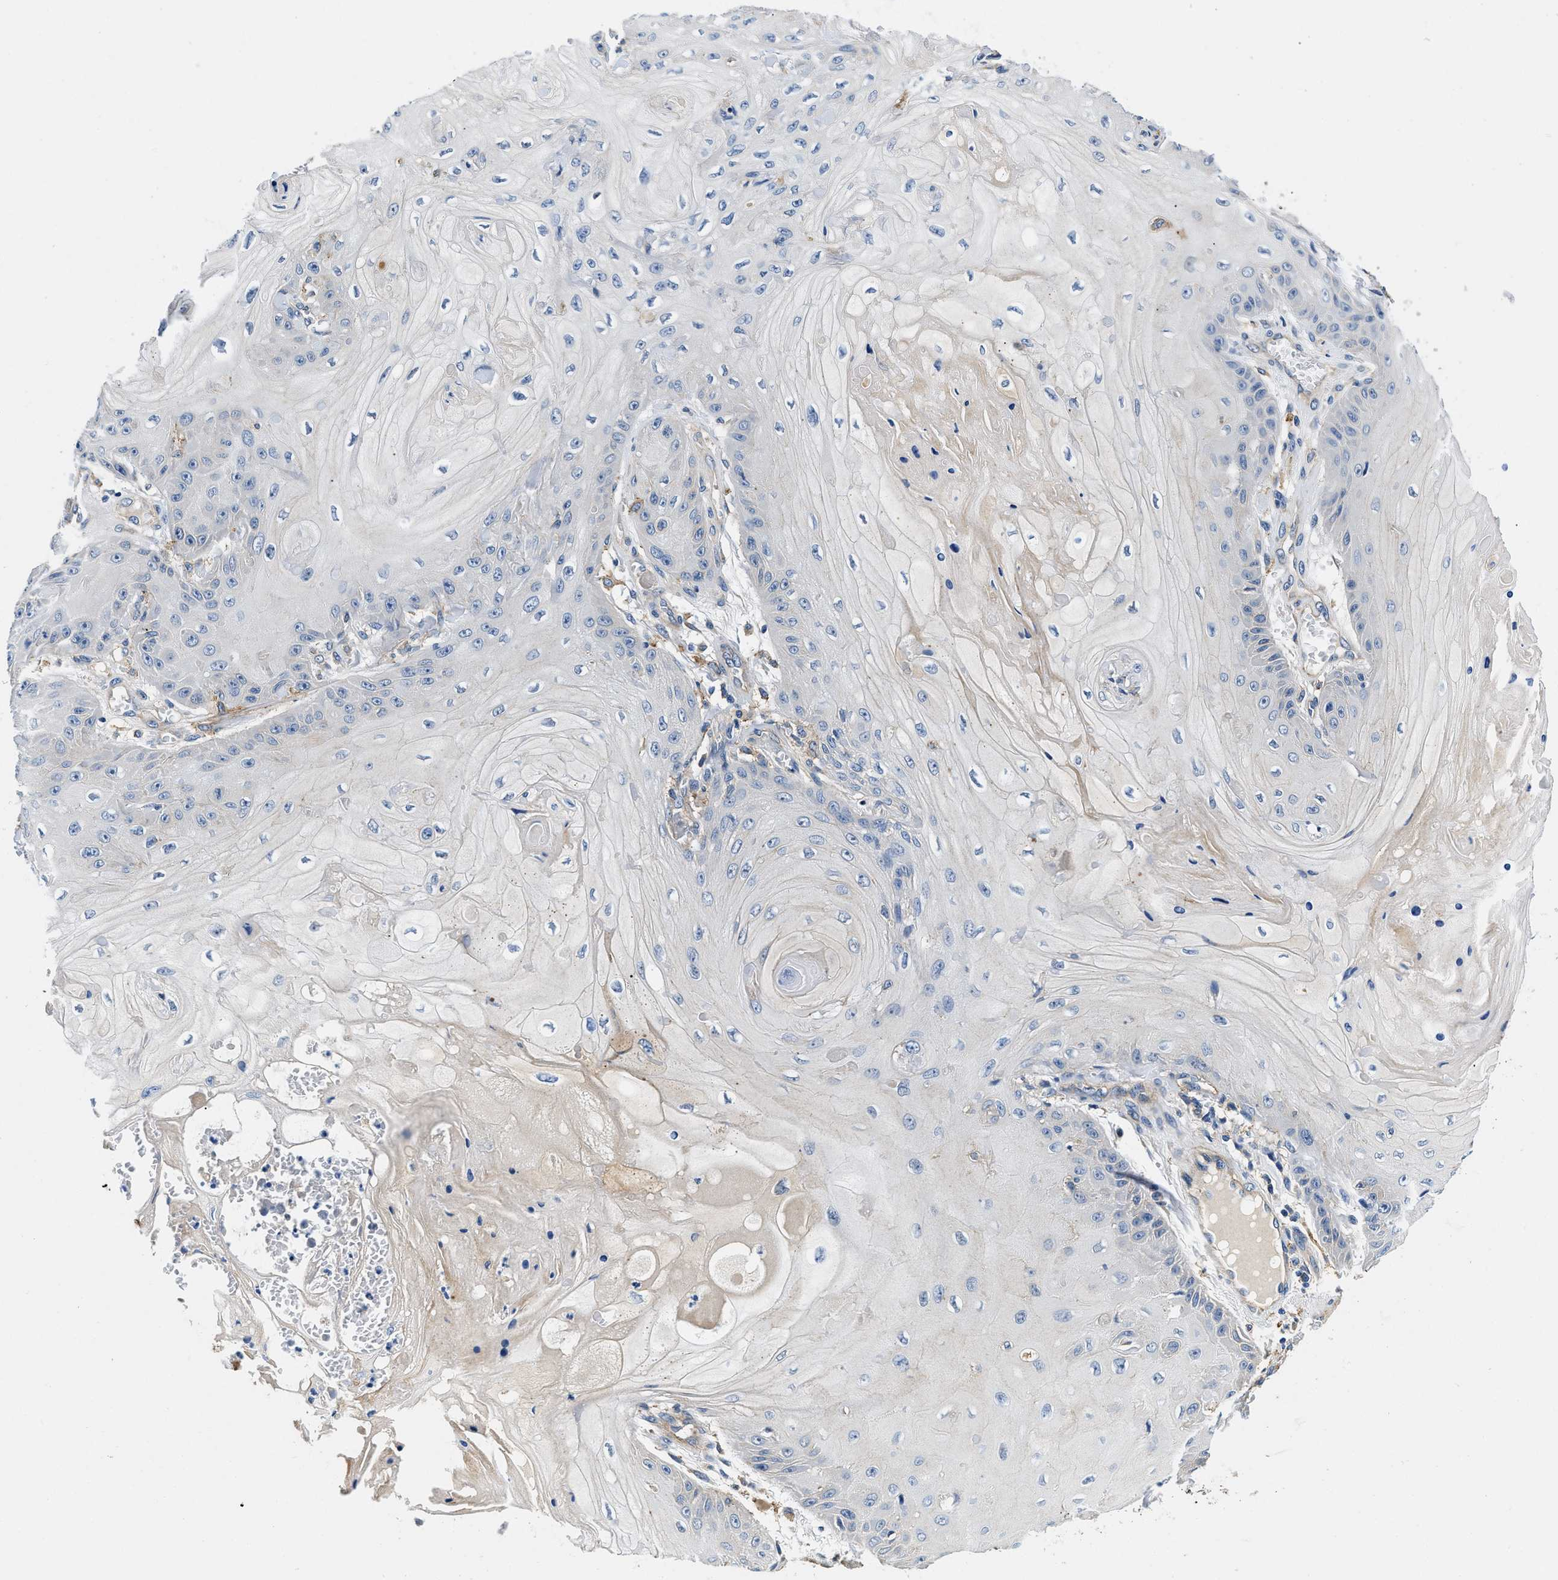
{"staining": {"intensity": "negative", "quantity": "none", "location": "none"}, "tissue": "skin cancer", "cell_type": "Tumor cells", "image_type": "cancer", "snomed": [{"axis": "morphology", "description": "Squamous cell carcinoma, NOS"}, {"axis": "topography", "description": "Skin"}], "caption": "Immunohistochemical staining of human skin cancer demonstrates no significant positivity in tumor cells. (DAB immunohistochemistry, high magnification).", "gene": "ZFAND3", "patient": {"sex": "male", "age": 74}}